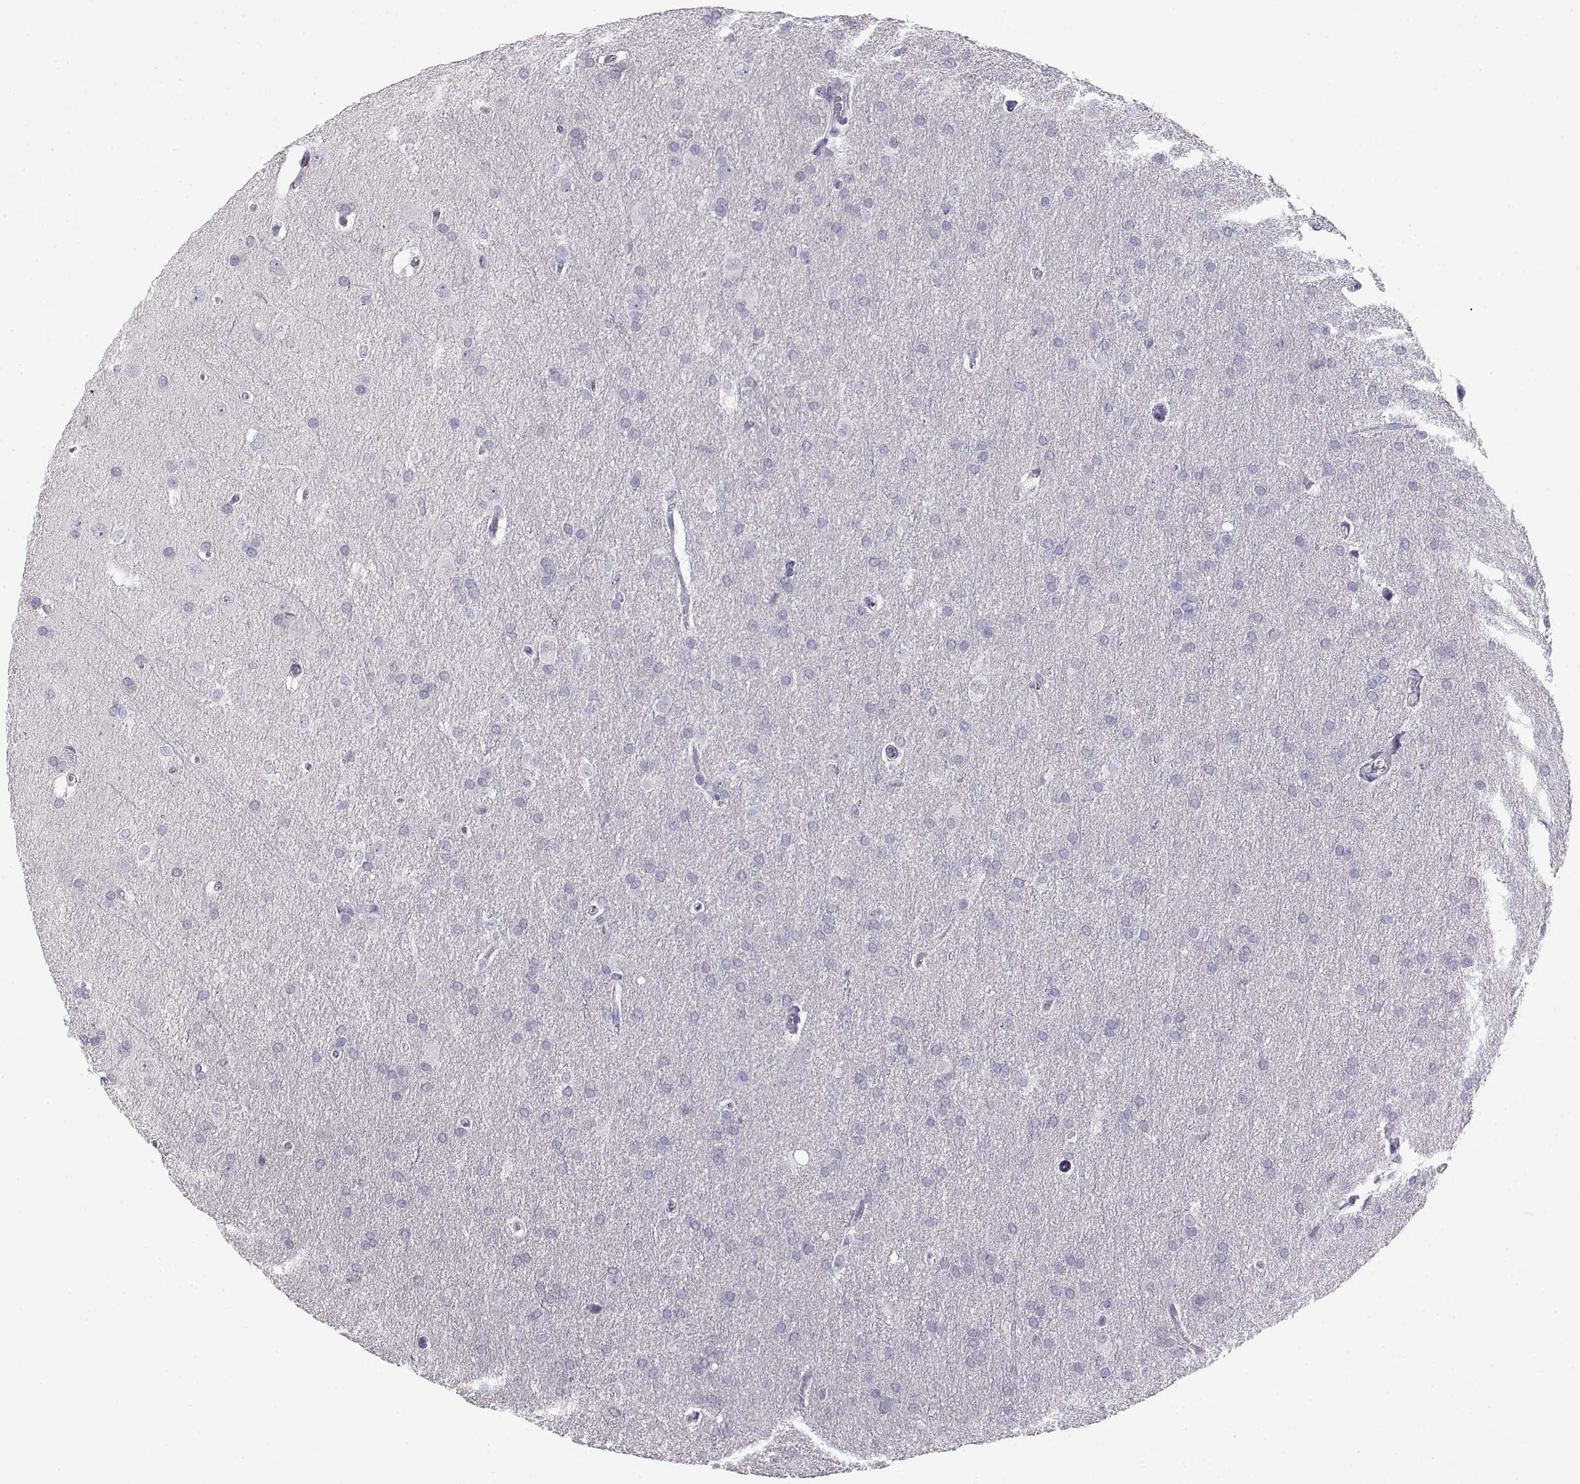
{"staining": {"intensity": "negative", "quantity": "none", "location": "none"}, "tissue": "glioma", "cell_type": "Tumor cells", "image_type": "cancer", "snomed": [{"axis": "morphology", "description": "Glioma, malignant, Low grade"}, {"axis": "topography", "description": "Brain"}], "caption": "Human malignant glioma (low-grade) stained for a protein using immunohistochemistry demonstrates no positivity in tumor cells.", "gene": "NUTM1", "patient": {"sex": "female", "age": 32}}